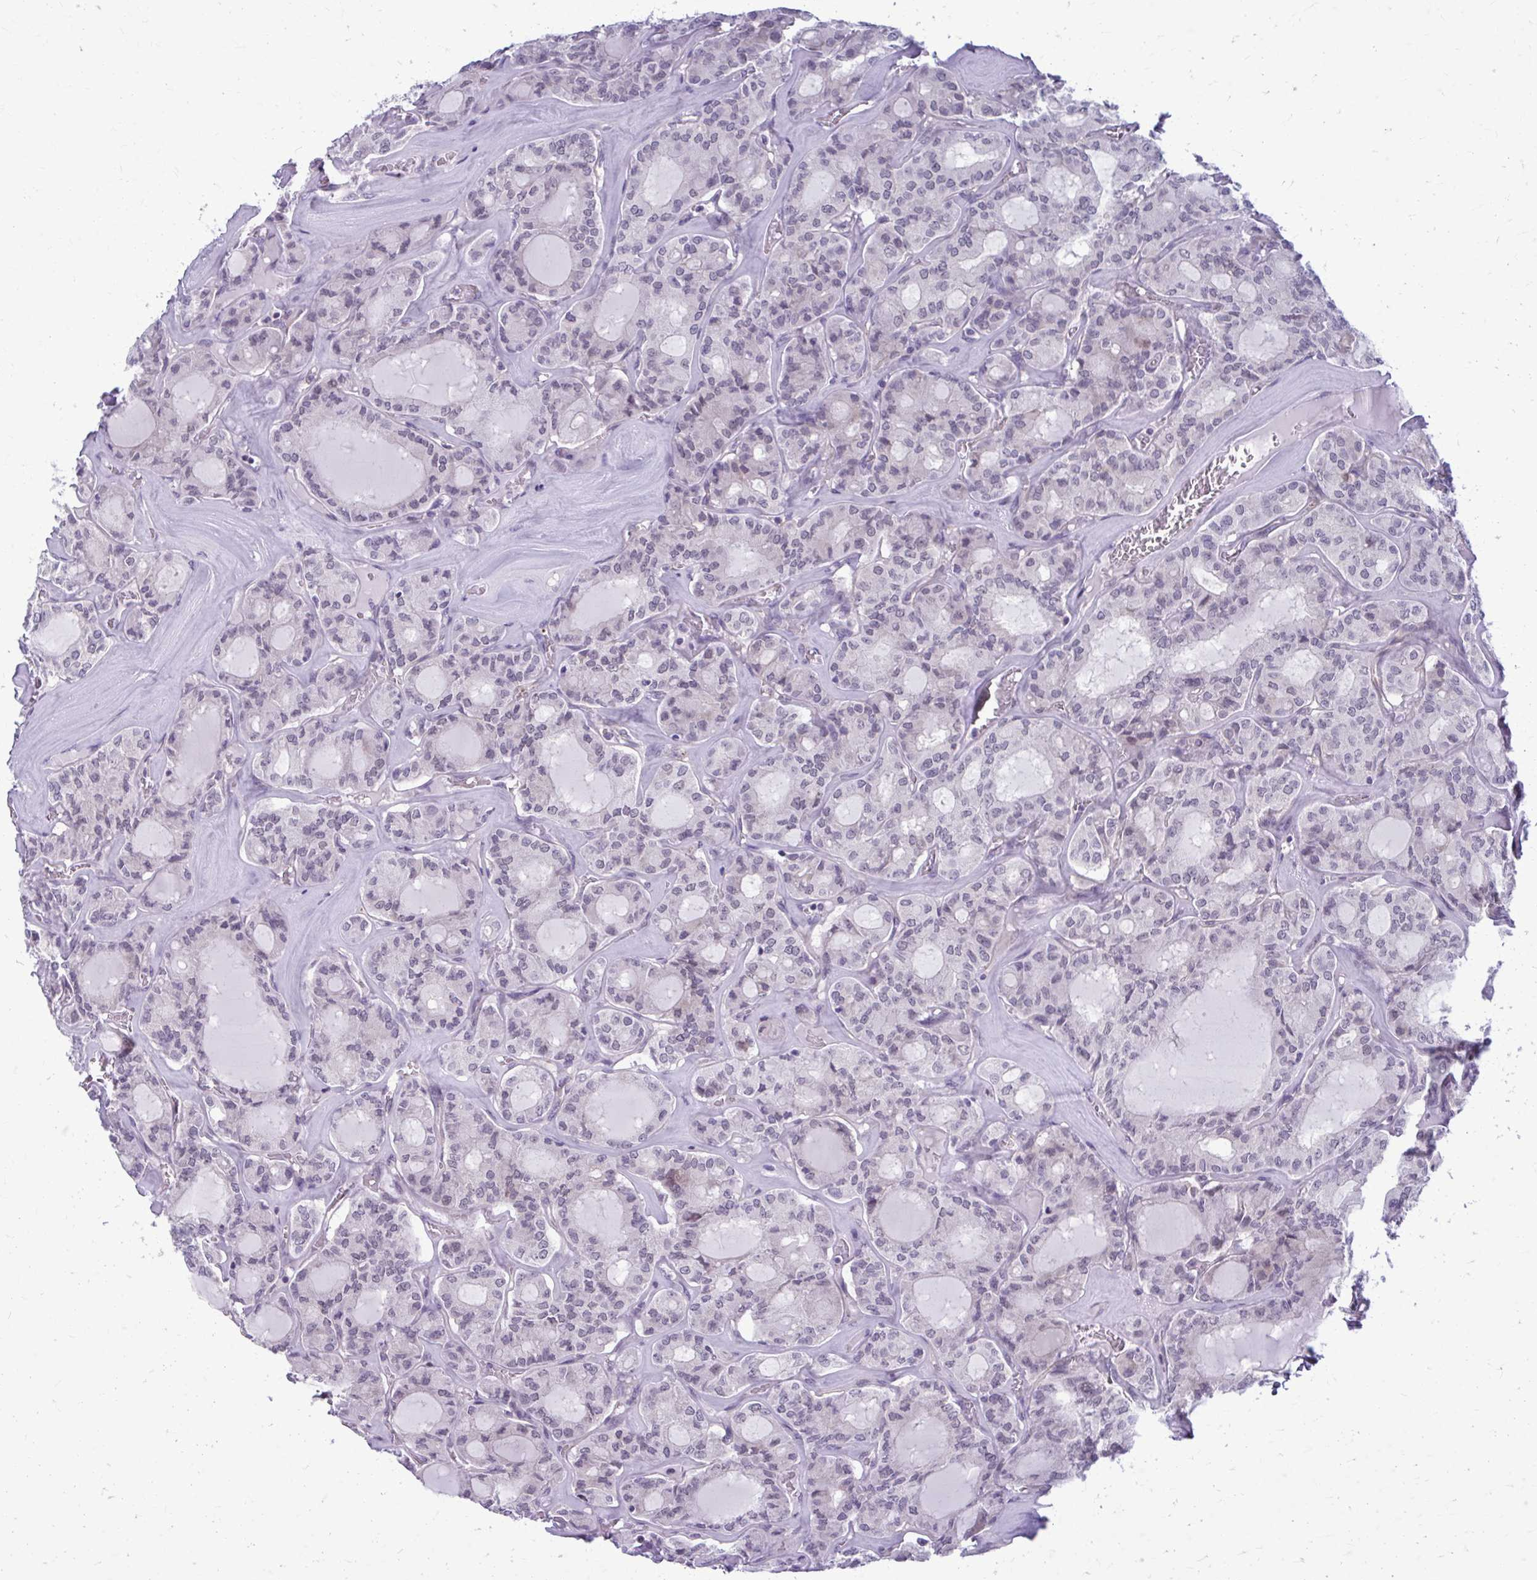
{"staining": {"intensity": "negative", "quantity": "none", "location": "none"}, "tissue": "thyroid cancer", "cell_type": "Tumor cells", "image_type": "cancer", "snomed": [{"axis": "morphology", "description": "Papillary adenocarcinoma, NOS"}, {"axis": "topography", "description": "Thyroid gland"}], "caption": "This is a micrograph of immunohistochemistry staining of thyroid papillary adenocarcinoma, which shows no positivity in tumor cells.", "gene": "NUMBL", "patient": {"sex": "male", "age": 87}}